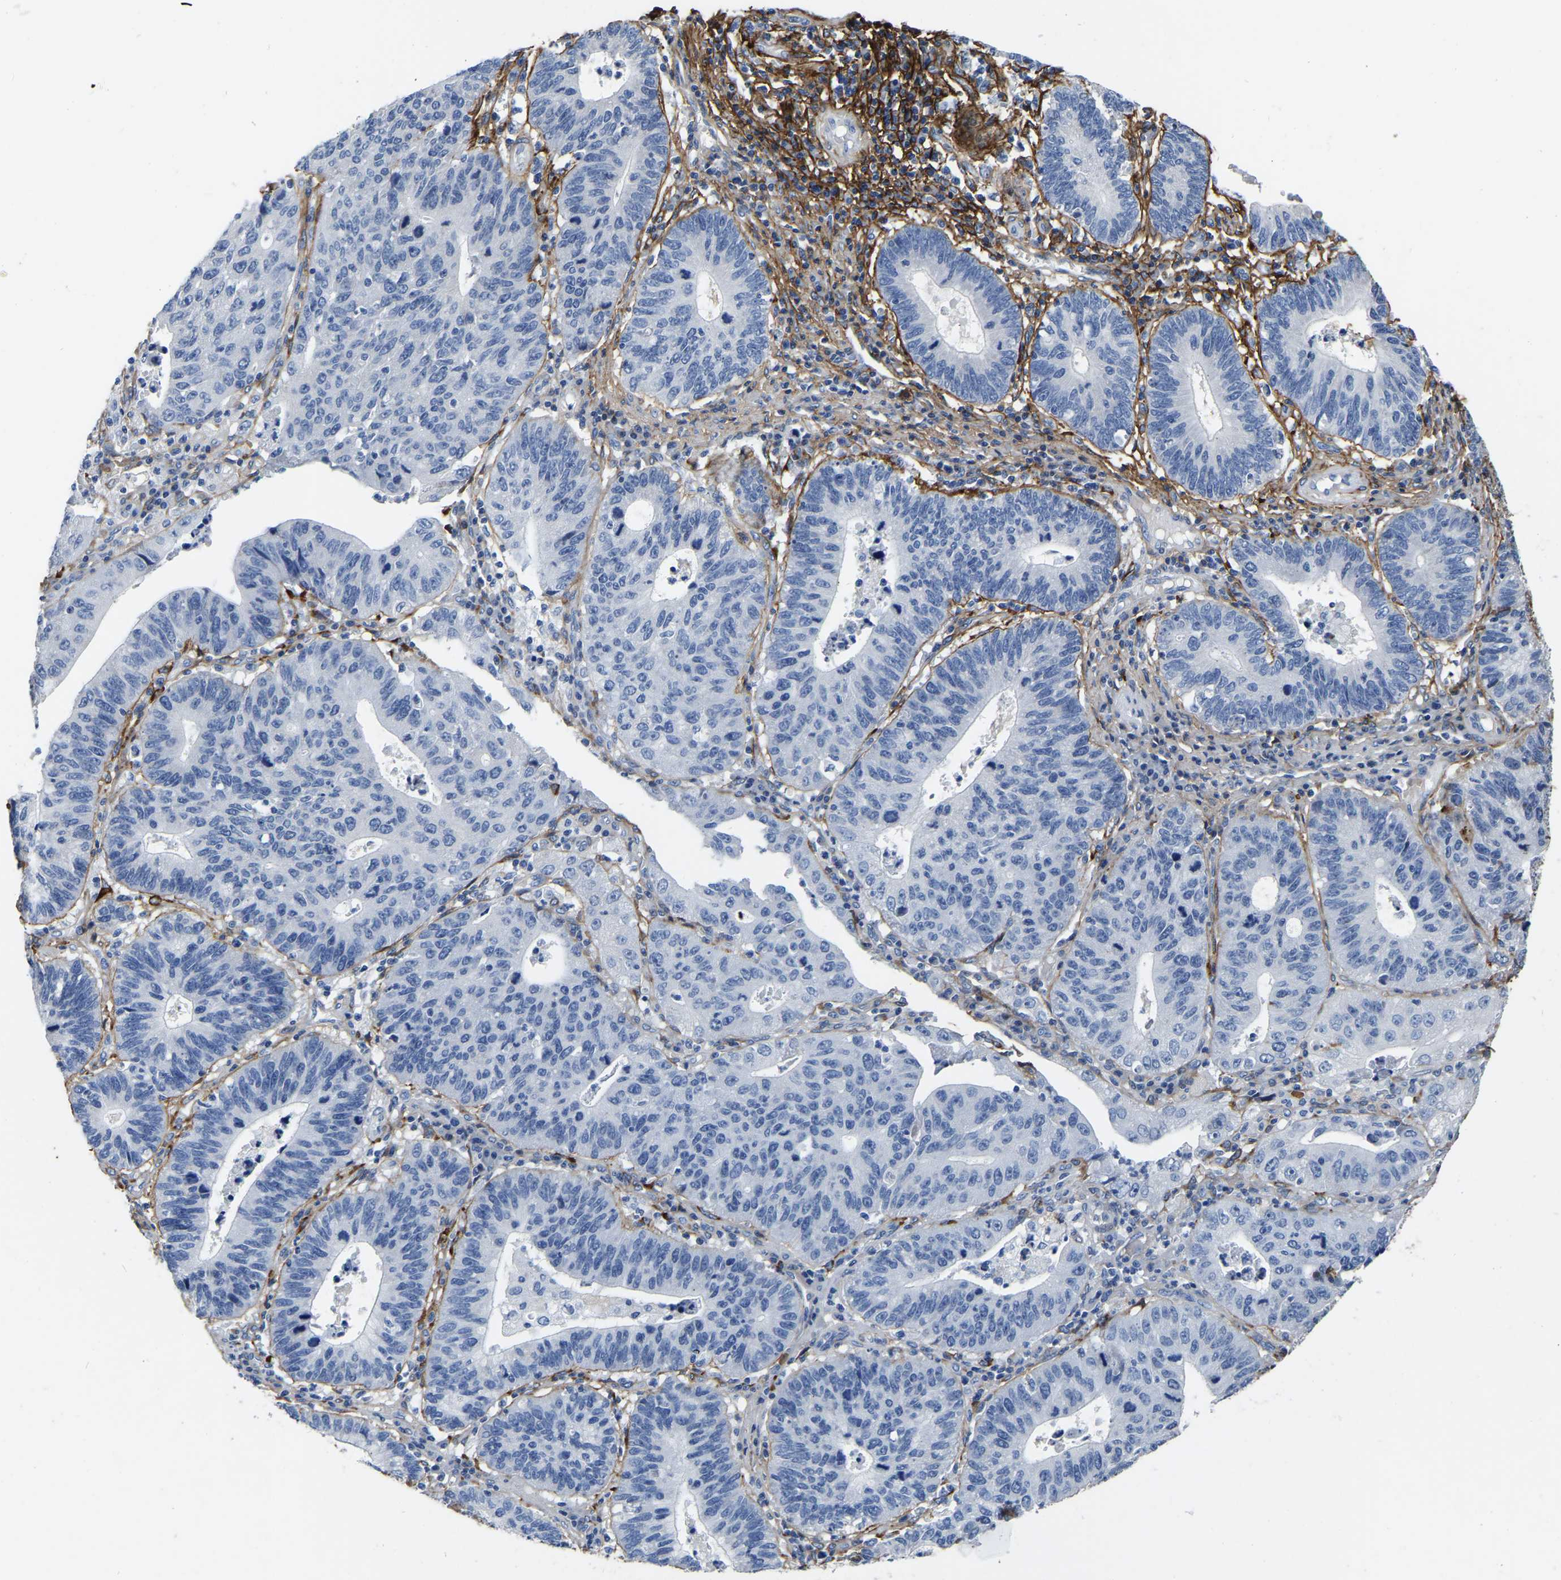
{"staining": {"intensity": "negative", "quantity": "none", "location": "none"}, "tissue": "stomach cancer", "cell_type": "Tumor cells", "image_type": "cancer", "snomed": [{"axis": "morphology", "description": "Adenocarcinoma, NOS"}, {"axis": "topography", "description": "Stomach"}], "caption": "A photomicrograph of stomach cancer (adenocarcinoma) stained for a protein displays no brown staining in tumor cells.", "gene": "COL6A1", "patient": {"sex": "male", "age": 59}}